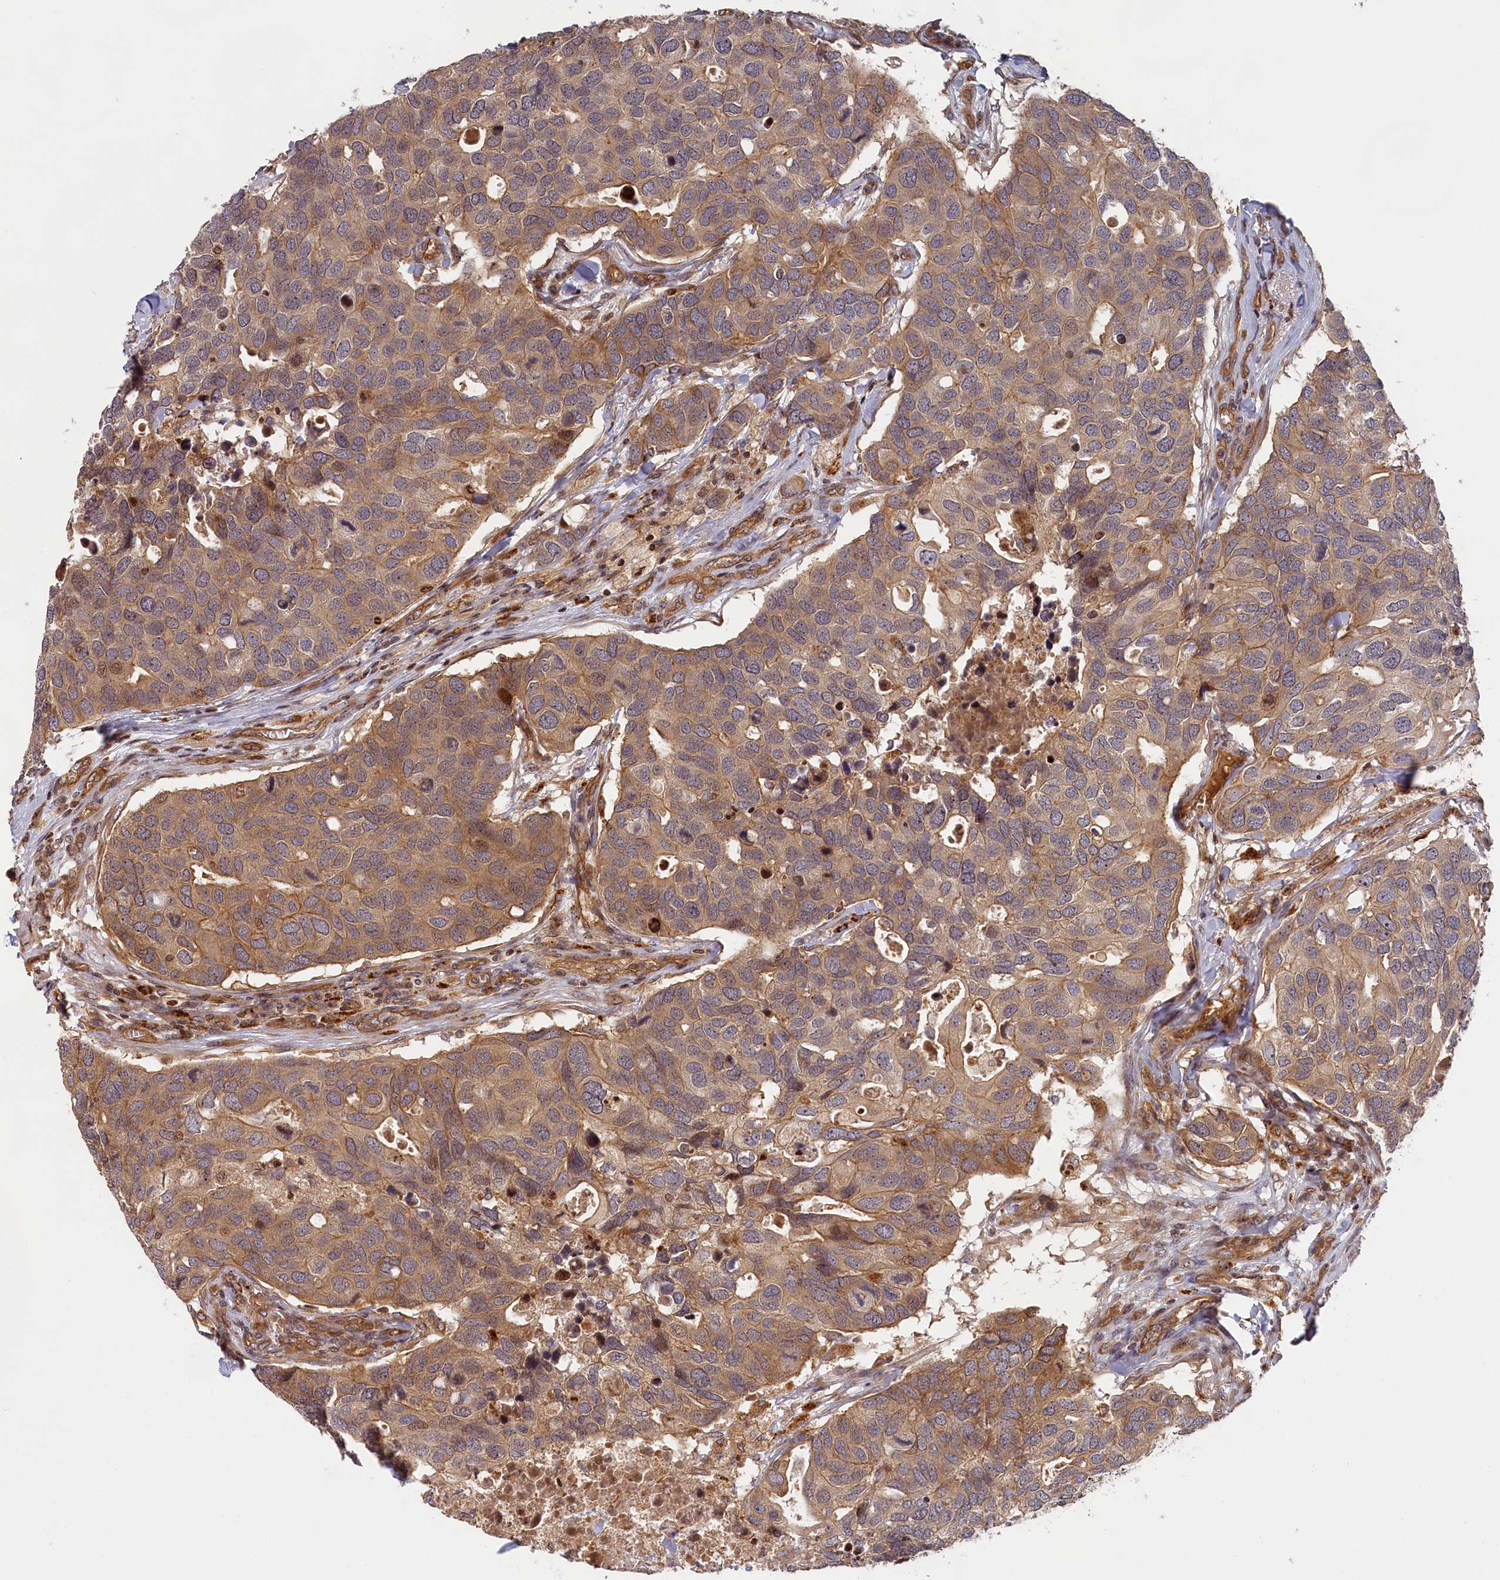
{"staining": {"intensity": "moderate", "quantity": ">75%", "location": "cytoplasmic/membranous"}, "tissue": "breast cancer", "cell_type": "Tumor cells", "image_type": "cancer", "snomed": [{"axis": "morphology", "description": "Duct carcinoma"}, {"axis": "topography", "description": "Breast"}], "caption": "Approximately >75% of tumor cells in human infiltrating ductal carcinoma (breast) demonstrate moderate cytoplasmic/membranous protein positivity as visualized by brown immunohistochemical staining.", "gene": "CEP44", "patient": {"sex": "female", "age": 83}}